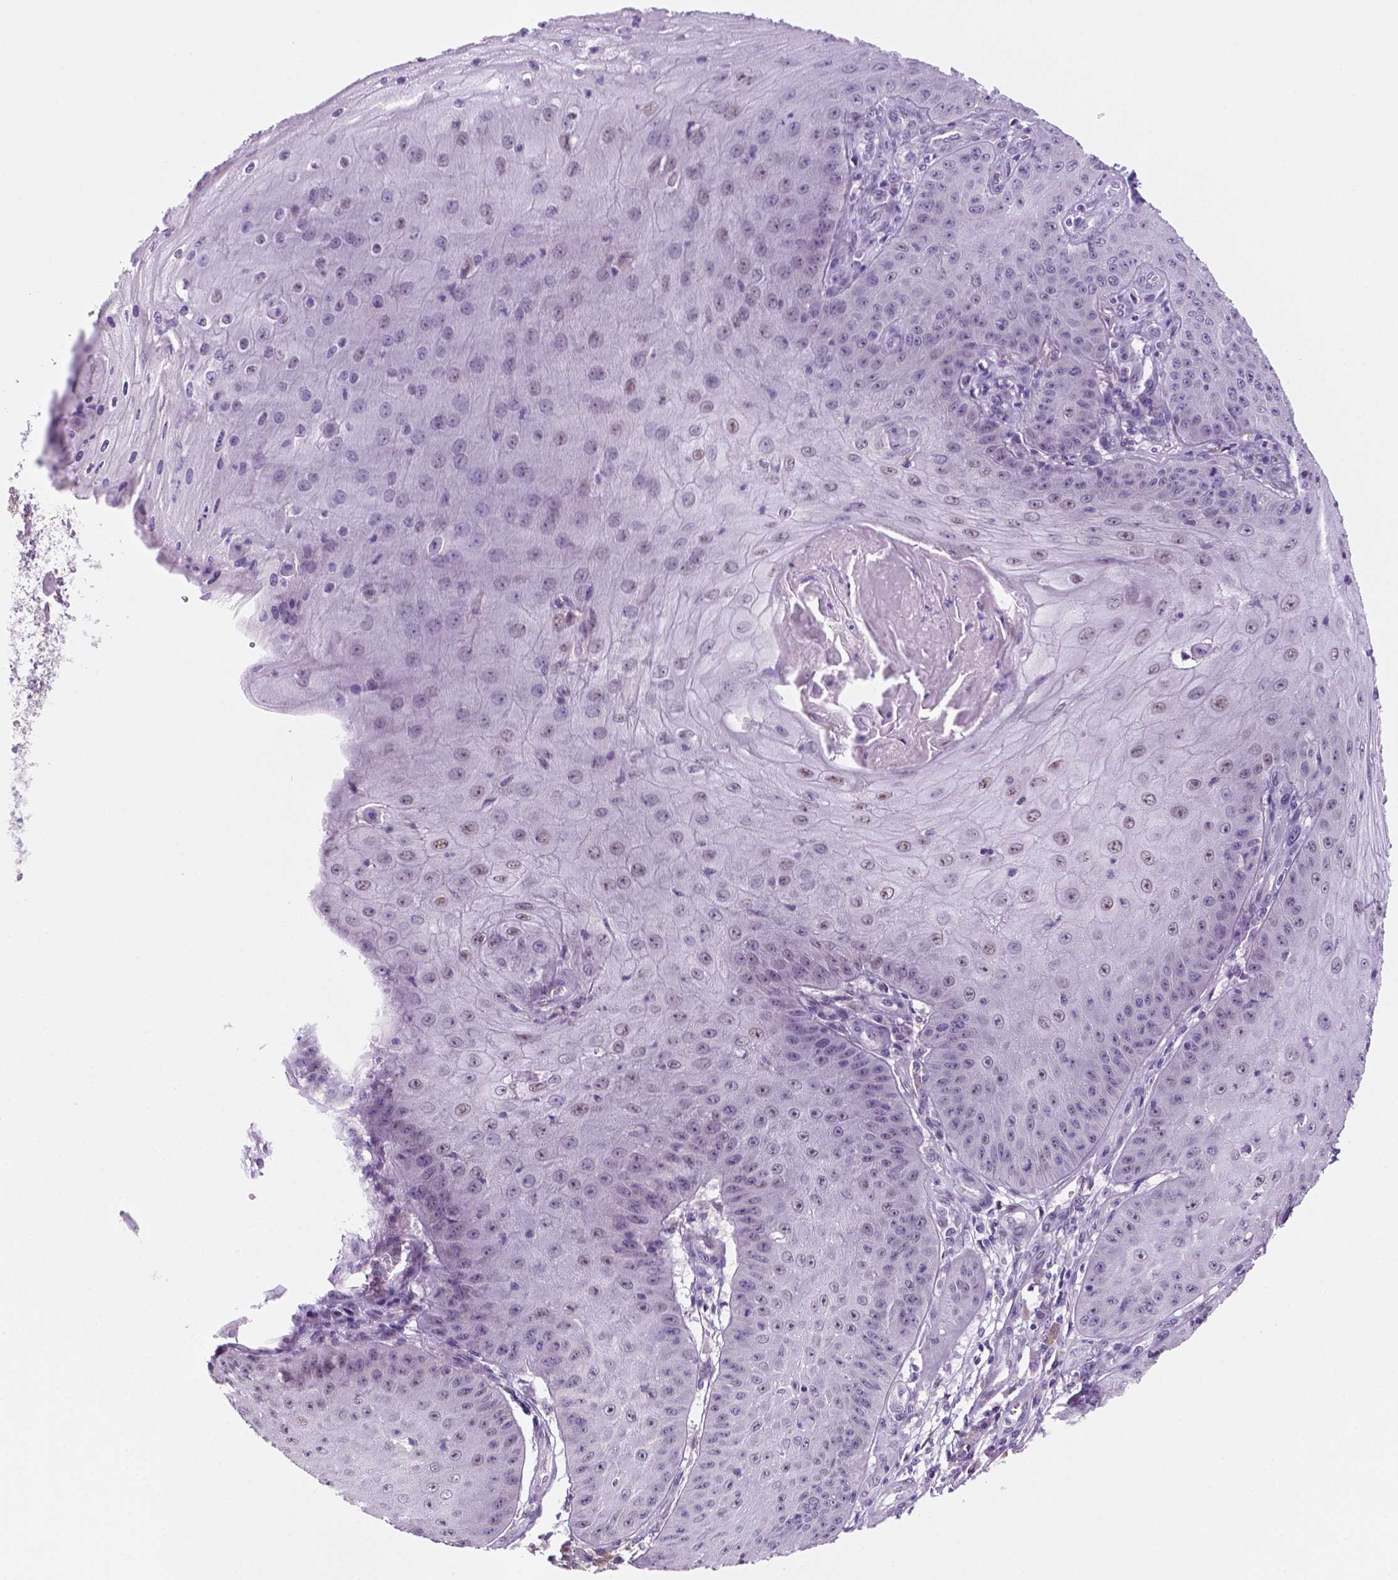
{"staining": {"intensity": "weak", "quantity": "25%-75%", "location": "nuclear"}, "tissue": "skin cancer", "cell_type": "Tumor cells", "image_type": "cancer", "snomed": [{"axis": "morphology", "description": "Squamous cell carcinoma, NOS"}, {"axis": "topography", "description": "Skin"}], "caption": "DAB immunohistochemical staining of squamous cell carcinoma (skin) reveals weak nuclear protein staining in about 25%-75% of tumor cells.", "gene": "C18orf21", "patient": {"sex": "male", "age": 70}}